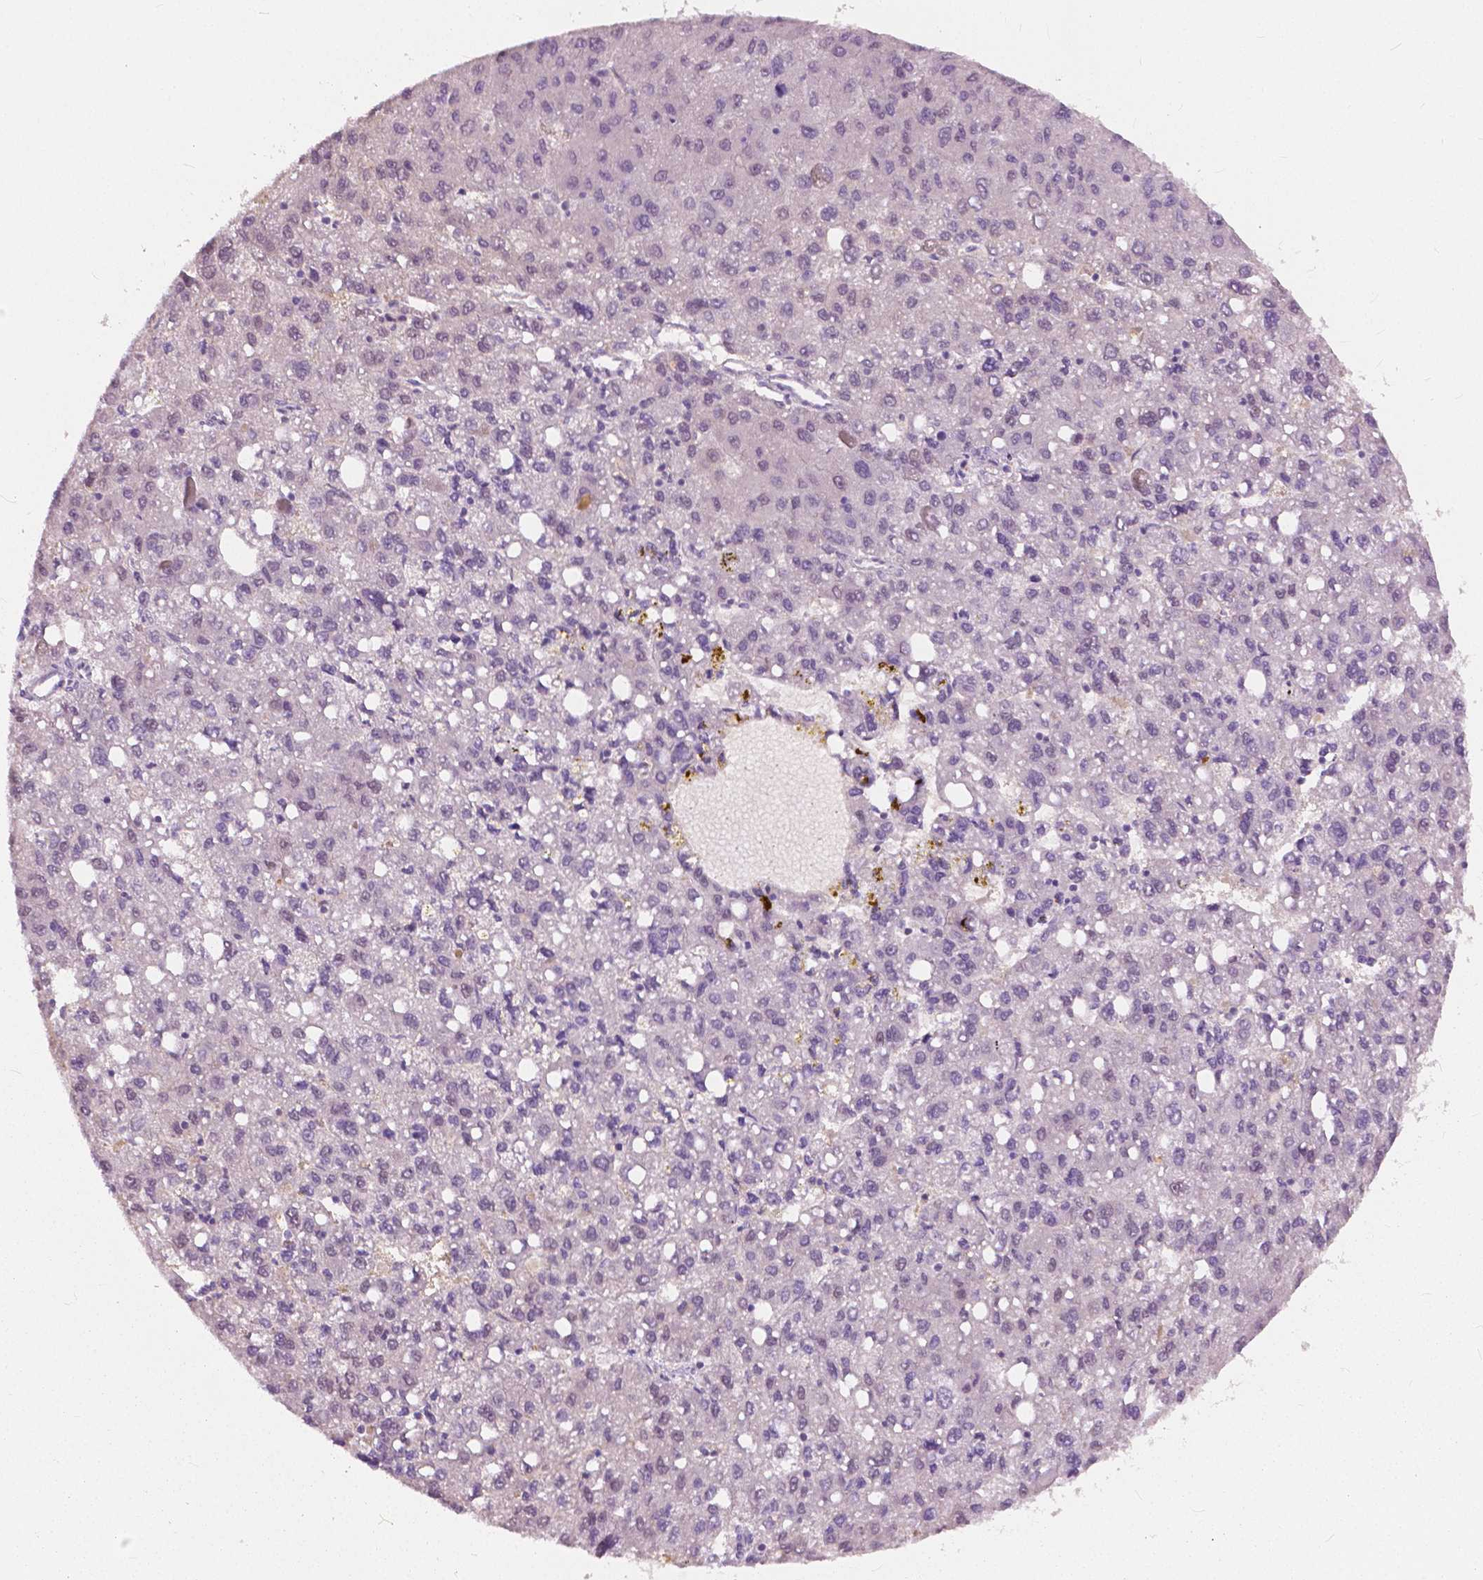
{"staining": {"intensity": "negative", "quantity": "none", "location": "none"}, "tissue": "liver cancer", "cell_type": "Tumor cells", "image_type": "cancer", "snomed": [{"axis": "morphology", "description": "Carcinoma, Hepatocellular, NOS"}, {"axis": "topography", "description": "Liver"}], "caption": "Liver cancer was stained to show a protein in brown. There is no significant expression in tumor cells. (DAB immunohistochemistry visualized using brightfield microscopy, high magnification).", "gene": "TKFC", "patient": {"sex": "female", "age": 82}}